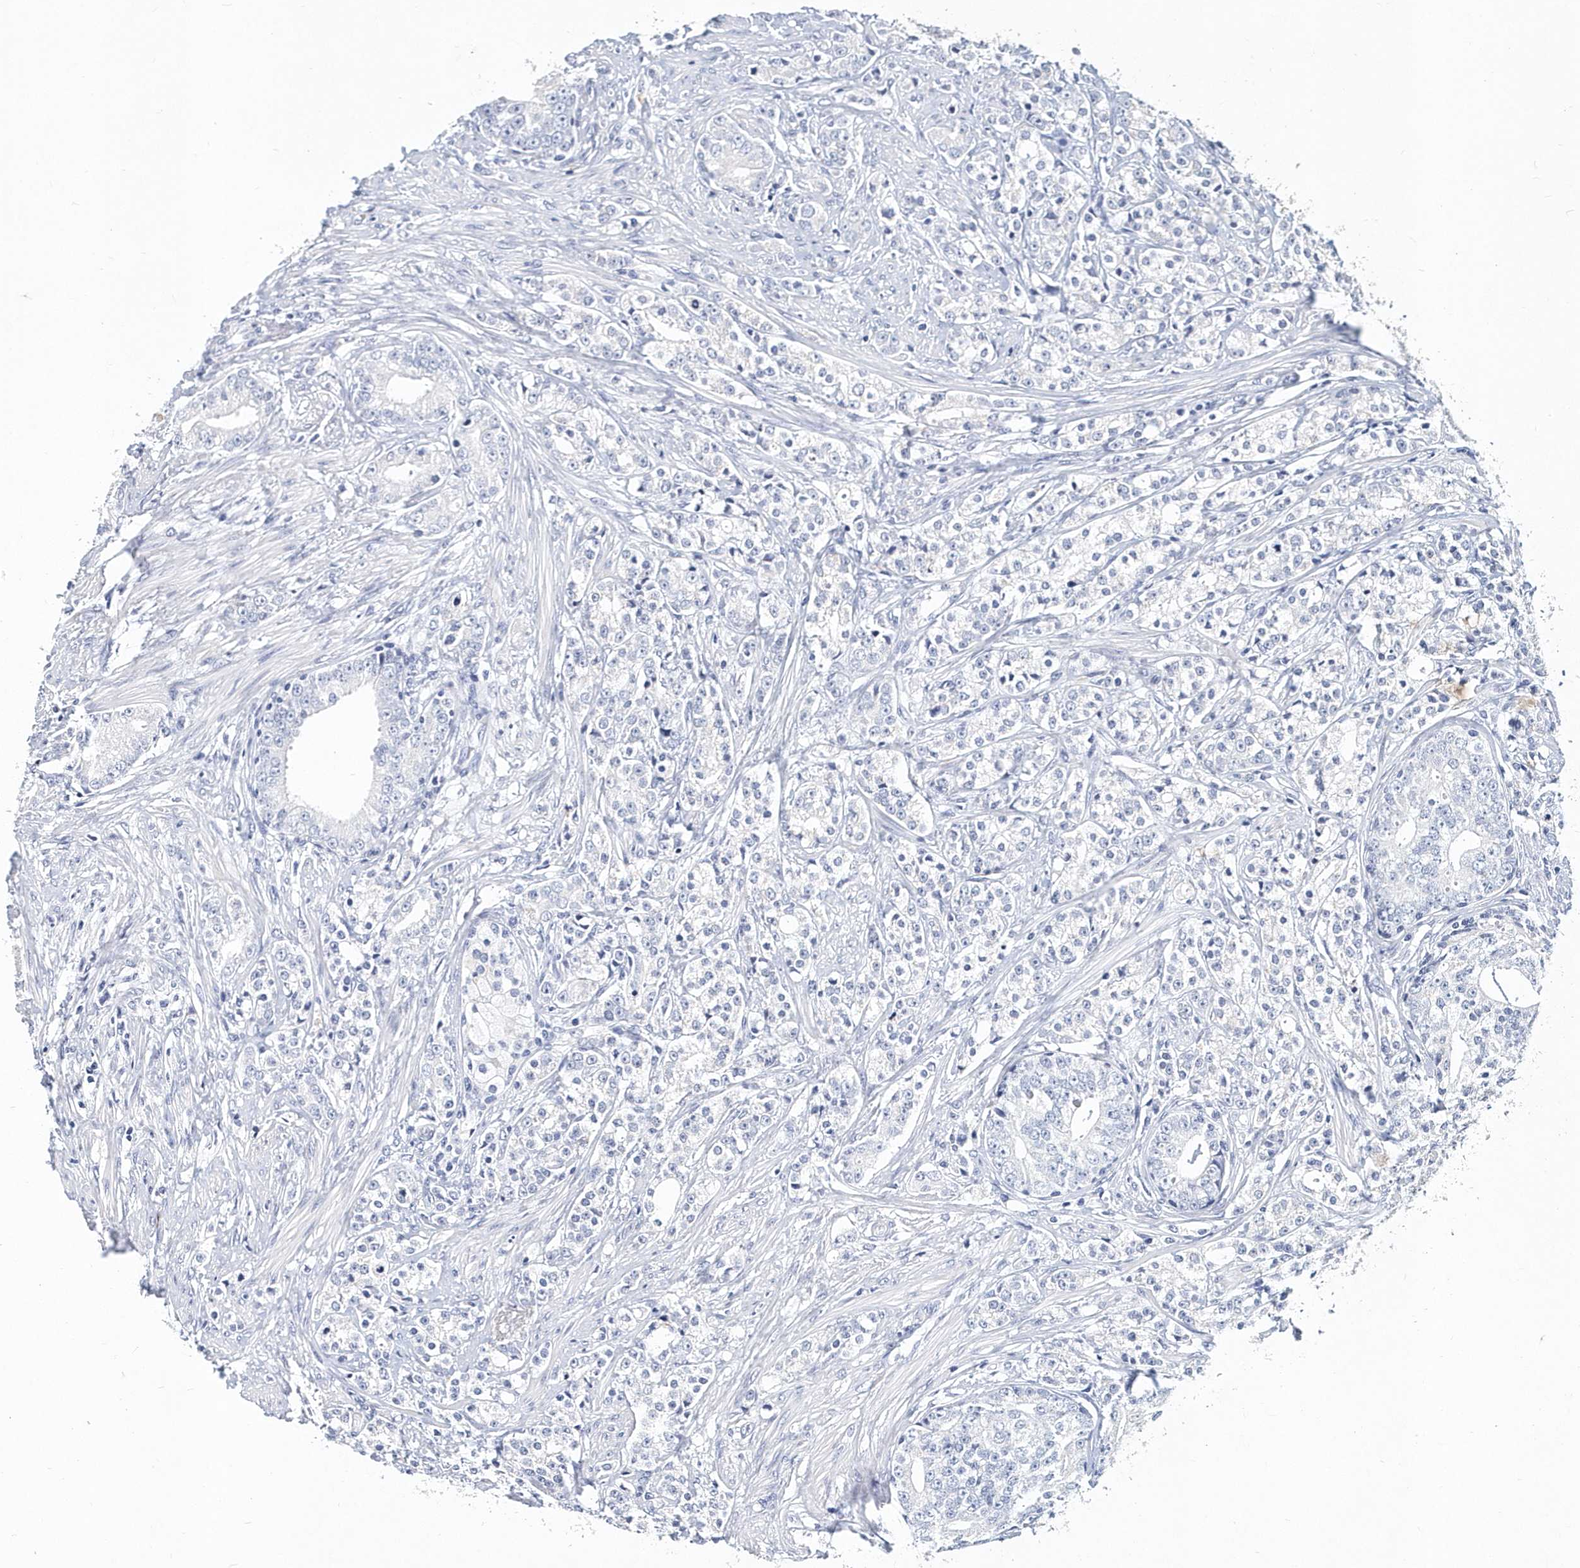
{"staining": {"intensity": "negative", "quantity": "none", "location": "none"}, "tissue": "prostate cancer", "cell_type": "Tumor cells", "image_type": "cancer", "snomed": [{"axis": "morphology", "description": "Adenocarcinoma, High grade"}, {"axis": "topography", "description": "Prostate"}], "caption": "Protein analysis of high-grade adenocarcinoma (prostate) exhibits no significant staining in tumor cells.", "gene": "ITGA2B", "patient": {"sex": "male", "age": 69}}